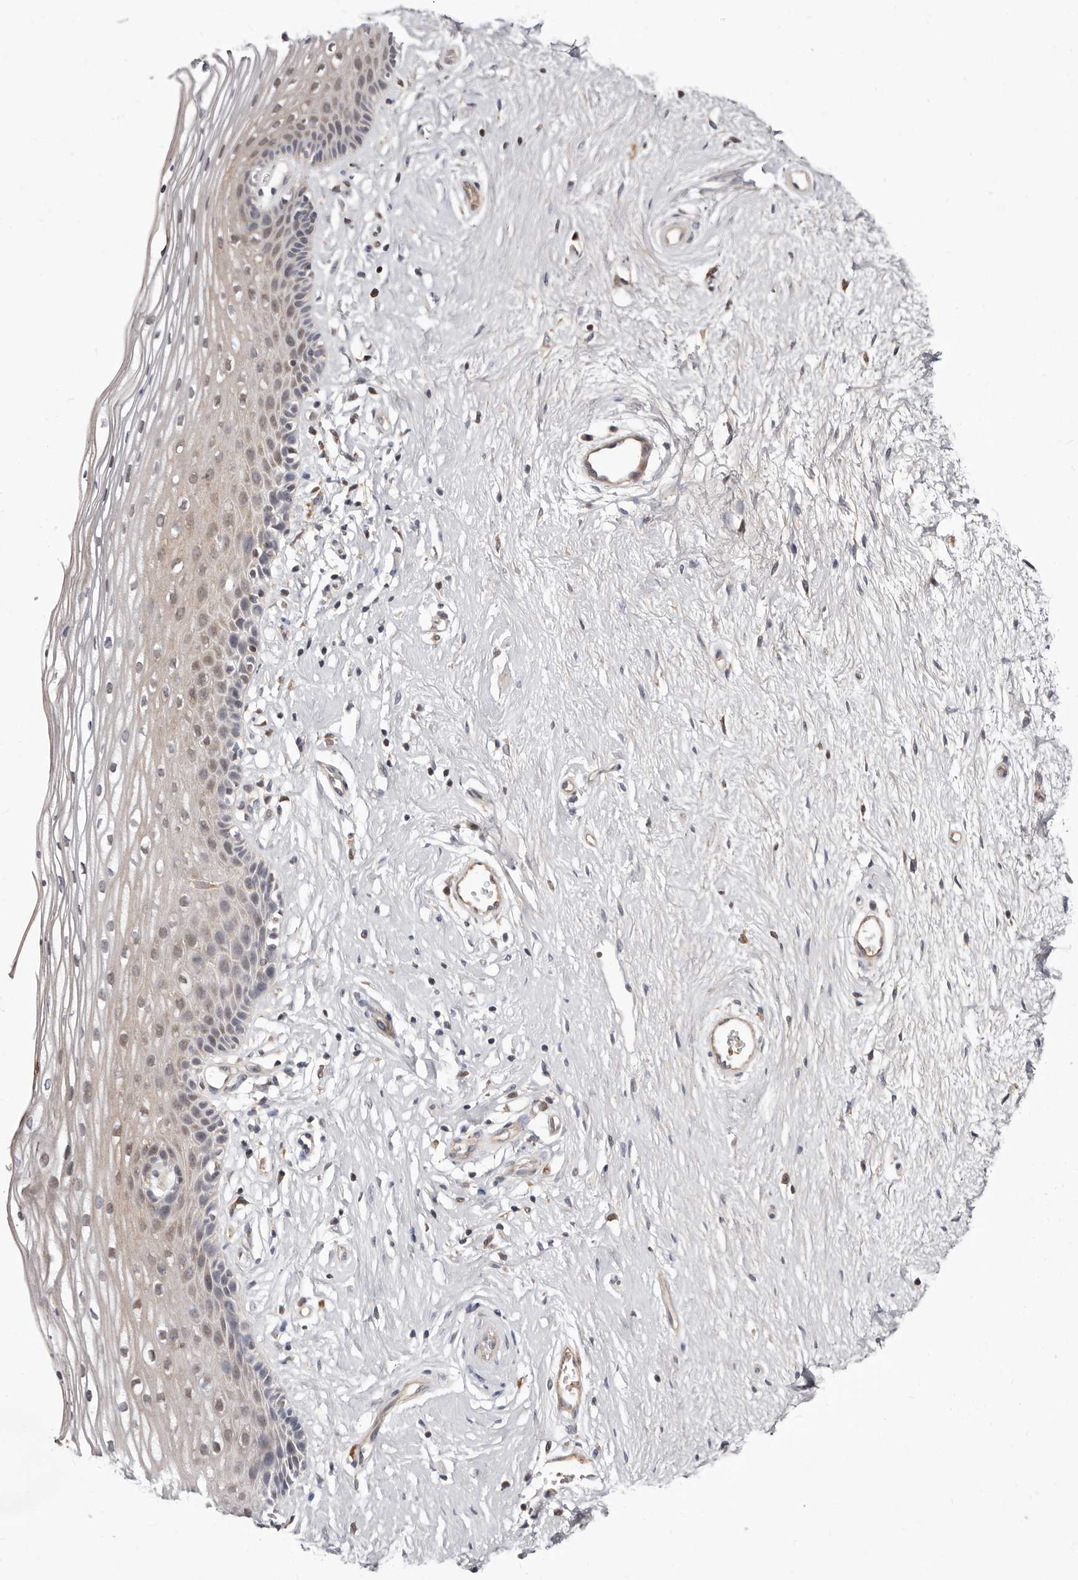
{"staining": {"intensity": "weak", "quantity": "25%-75%", "location": "cytoplasmic/membranous,nuclear"}, "tissue": "vagina", "cell_type": "Squamous epithelial cells", "image_type": "normal", "snomed": [{"axis": "morphology", "description": "Normal tissue, NOS"}, {"axis": "topography", "description": "Vagina"}], "caption": "The immunohistochemical stain highlights weak cytoplasmic/membranous,nuclear staining in squamous epithelial cells of normal vagina. Nuclei are stained in blue.", "gene": "NUBPL", "patient": {"sex": "female", "age": 46}}